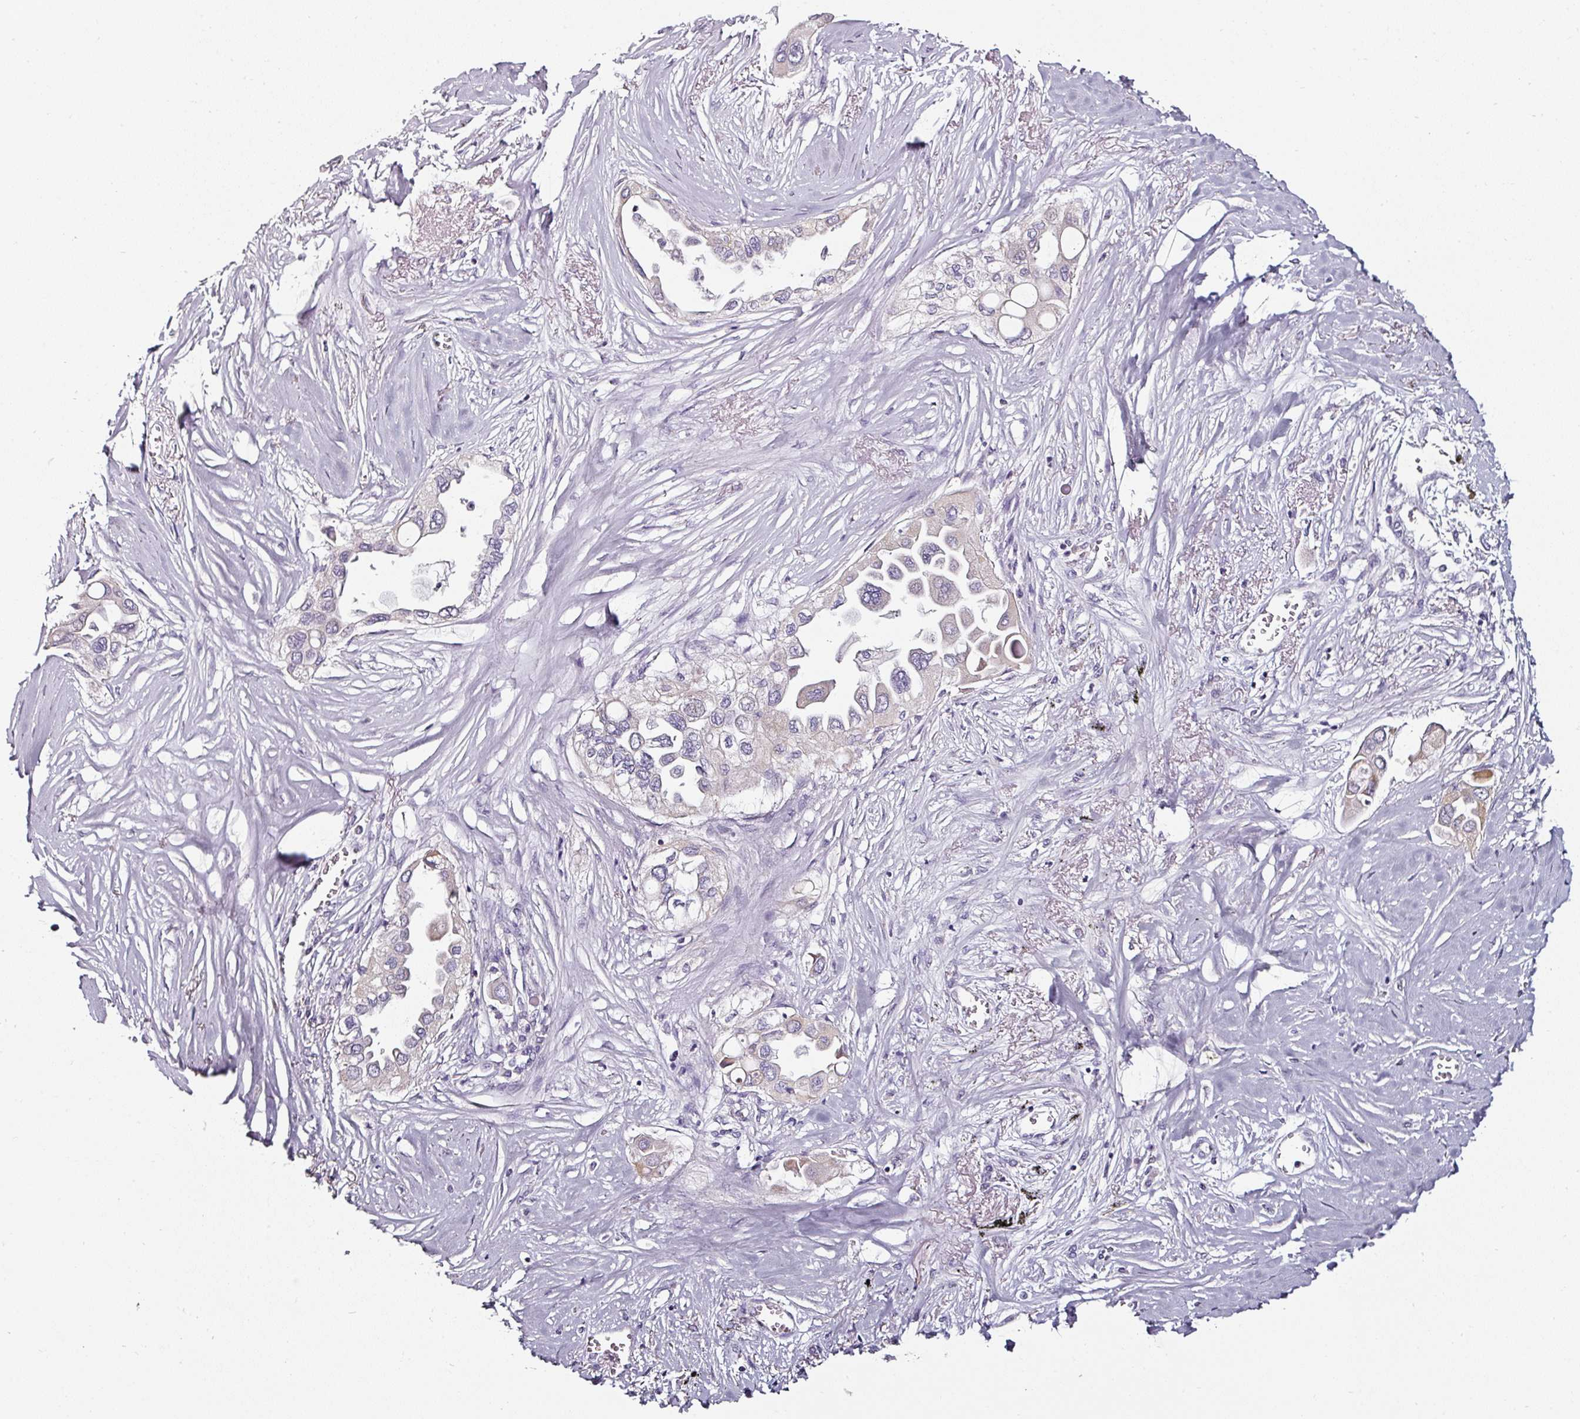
{"staining": {"intensity": "weak", "quantity": "<25%", "location": "cytoplasmic/membranous"}, "tissue": "lung cancer", "cell_type": "Tumor cells", "image_type": "cancer", "snomed": [{"axis": "morphology", "description": "Adenocarcinoma, NOS"}, {"axis": "topography", "description": "Lung"}], "caption": "IHC histopathology image of human lung adenocarcinoma stained for a protein (brown), which demonstrates no staining in tumor cells.", "gene": "CAP2", "patient": {"sex": "female", "age": 76}}